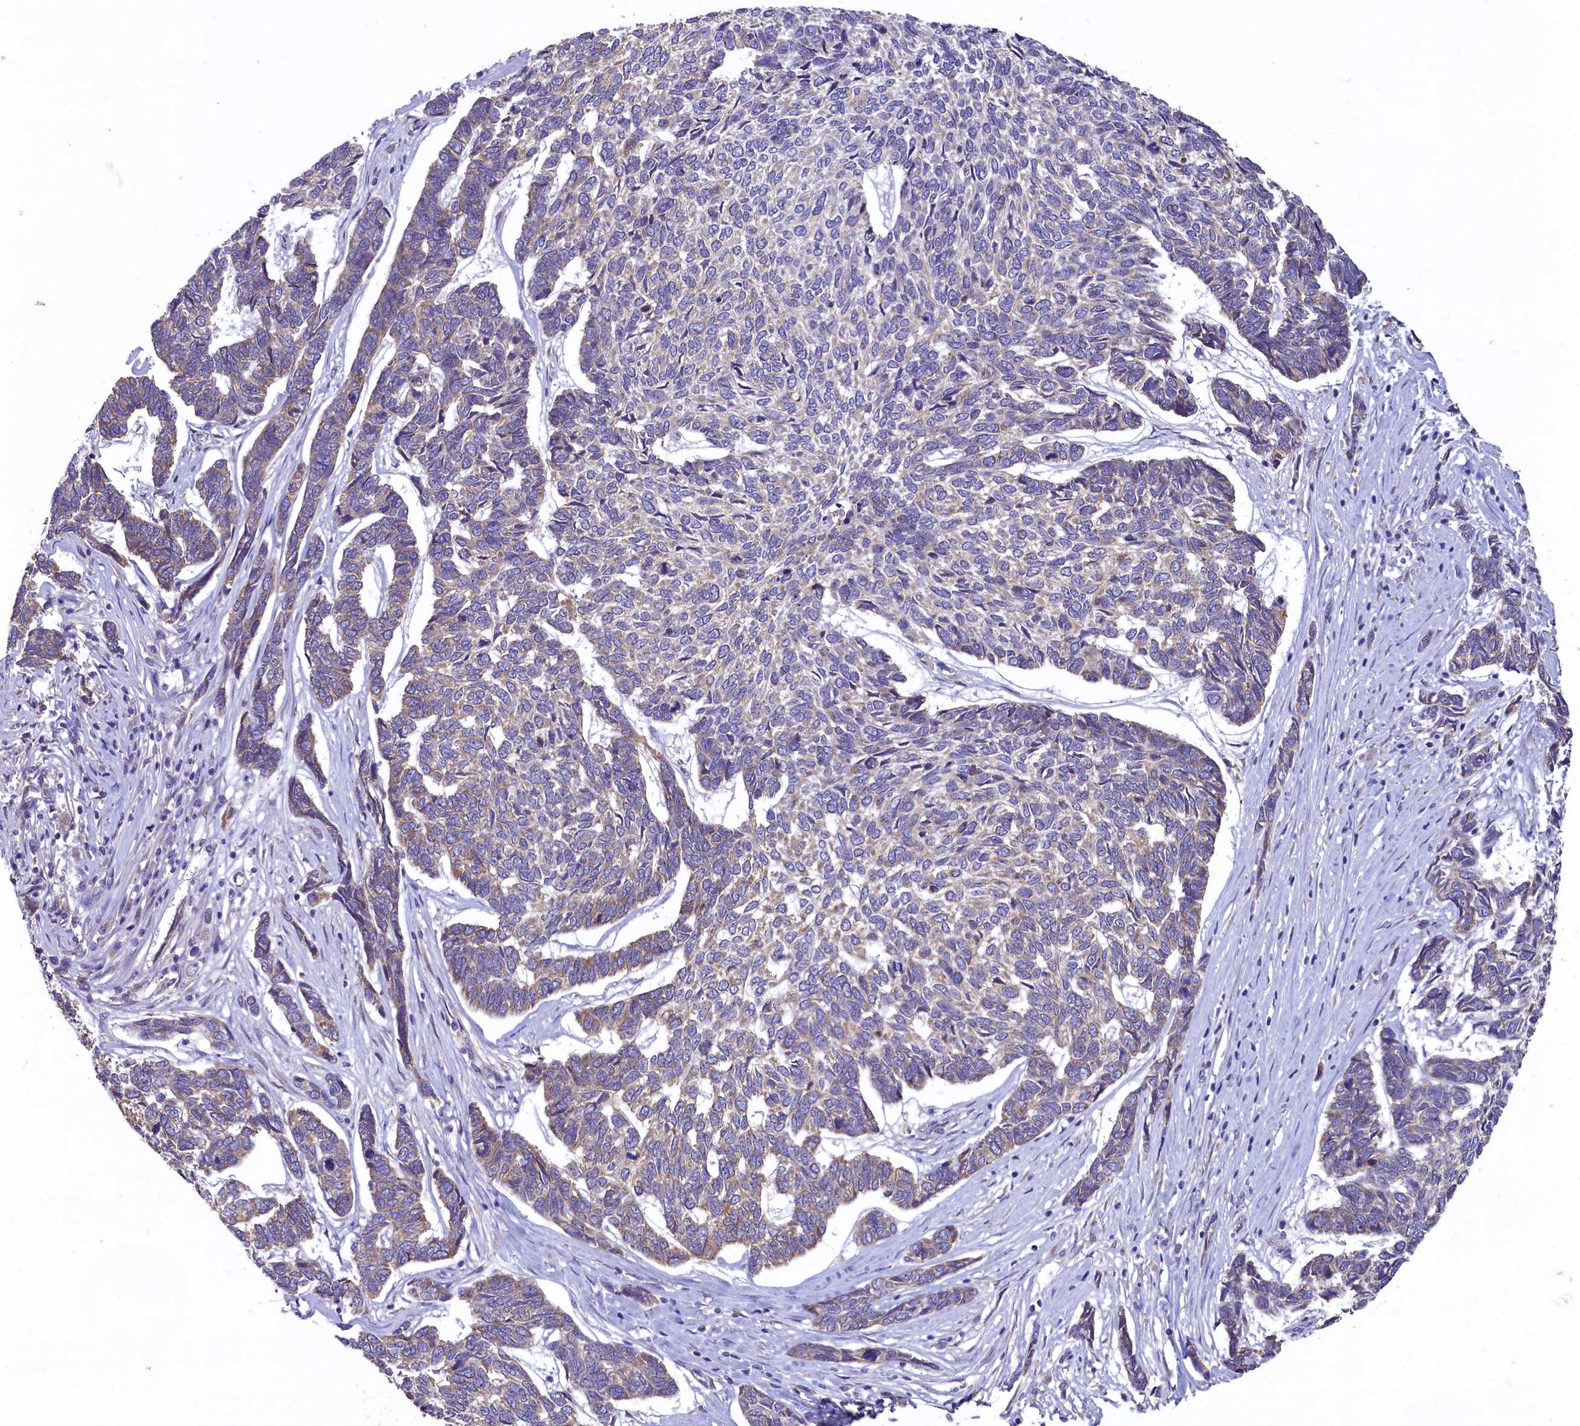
{"staining": {"intensity": "moderate", "quantity": "<25%", "location": "cytoplasmic/membranous"}, "tissue": "skin cancer", "cell_type": "Tumor cells", "image_type": "cancer", "snomed": [{"axis": "morphology", "description": "Basal cell carcinoma"}, {"axis": "topography", "description": "Skin"}], "caption": "Protein staining of basal cell carcinoma (skin) tissue exhibits moderate cytoplasmic/membranous staining in approximately <25% of tumor cells.", "gene": "SPATA2L", "patient": {"sex": "female", "age": 65}}